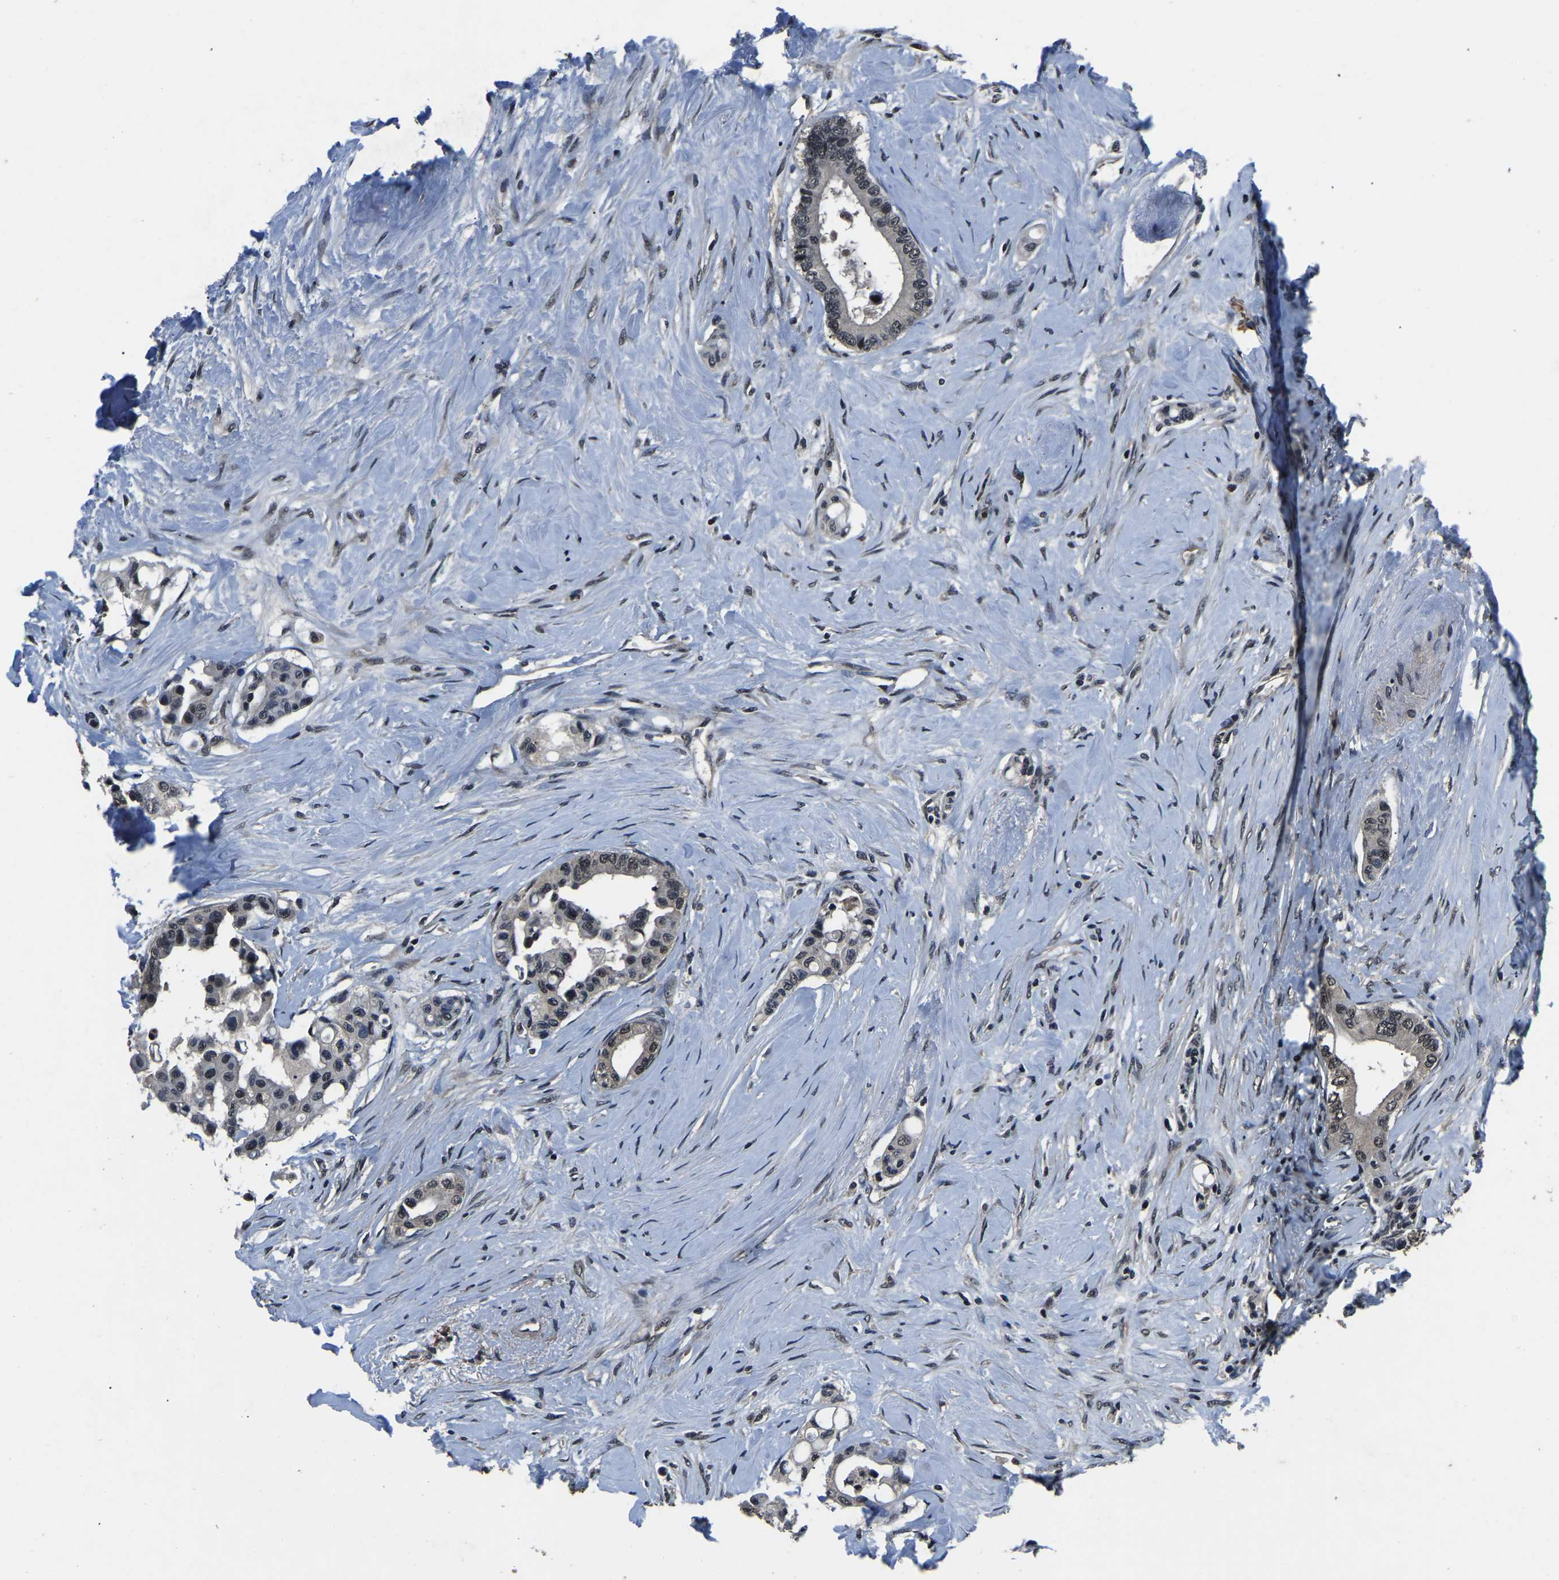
{"staining": {"intensity": "weak", "quantity": "<25%", "location": "nuclear"}, "tissue": "colorectal cancer", "cell_type": "Tumor cells", "image_type": "cancer", "snomed": [{"axis": "morphology", "description": "Normal tissue, NOS"}, {"axis": "morphology", "description": "Adenocarcinoma, NOS"}, {"axis": "topography", "description": "Colon"}], "caption": "DAB immunohistochemical staining of human adenocarcinoma (colorectal) demonstrates no significant staining in tumor cells.", "gene": "ANKIB1", "patient": {"sex": "male", "age": 82}}